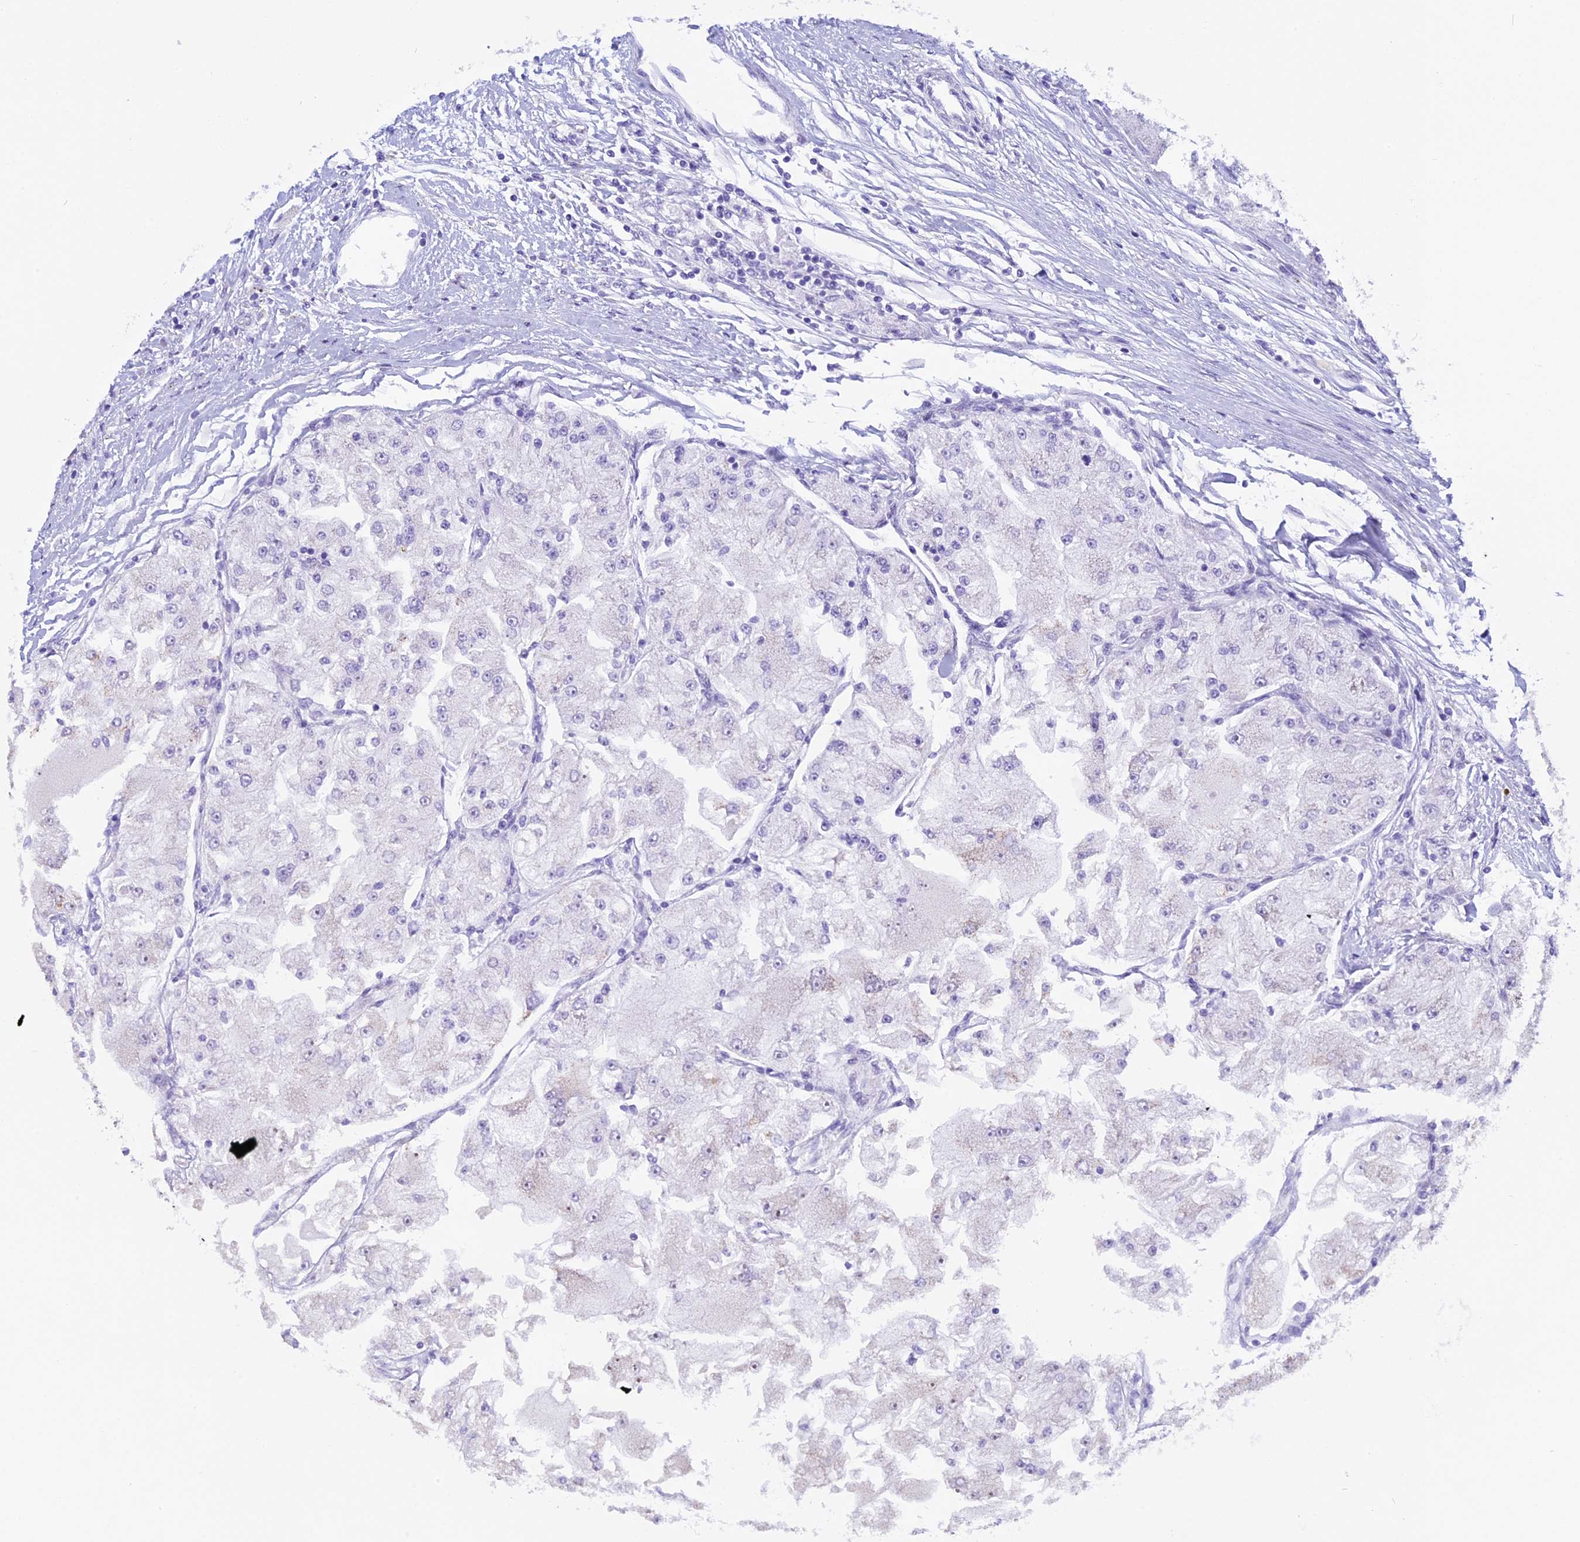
{"staining": {"intensity": "weak", "quantity": "<25%", "location": "nuclear"}, "tissue": "renal cancer", "cell_type": "Tumor cells", "image_type": "cancer", "snomed": [{"axis": "morphology", "description": "Adenocarcinoma, NOS"}, {"axis": "topography", "description": "Kidney"}], "caption": "DAB immunohistochemical staining of human renal cancer (adenocarcinoma) shows no significant expression in tumor cells.", "gene": "KCTD21", "patient": {"sex": "female", "age": 72}}